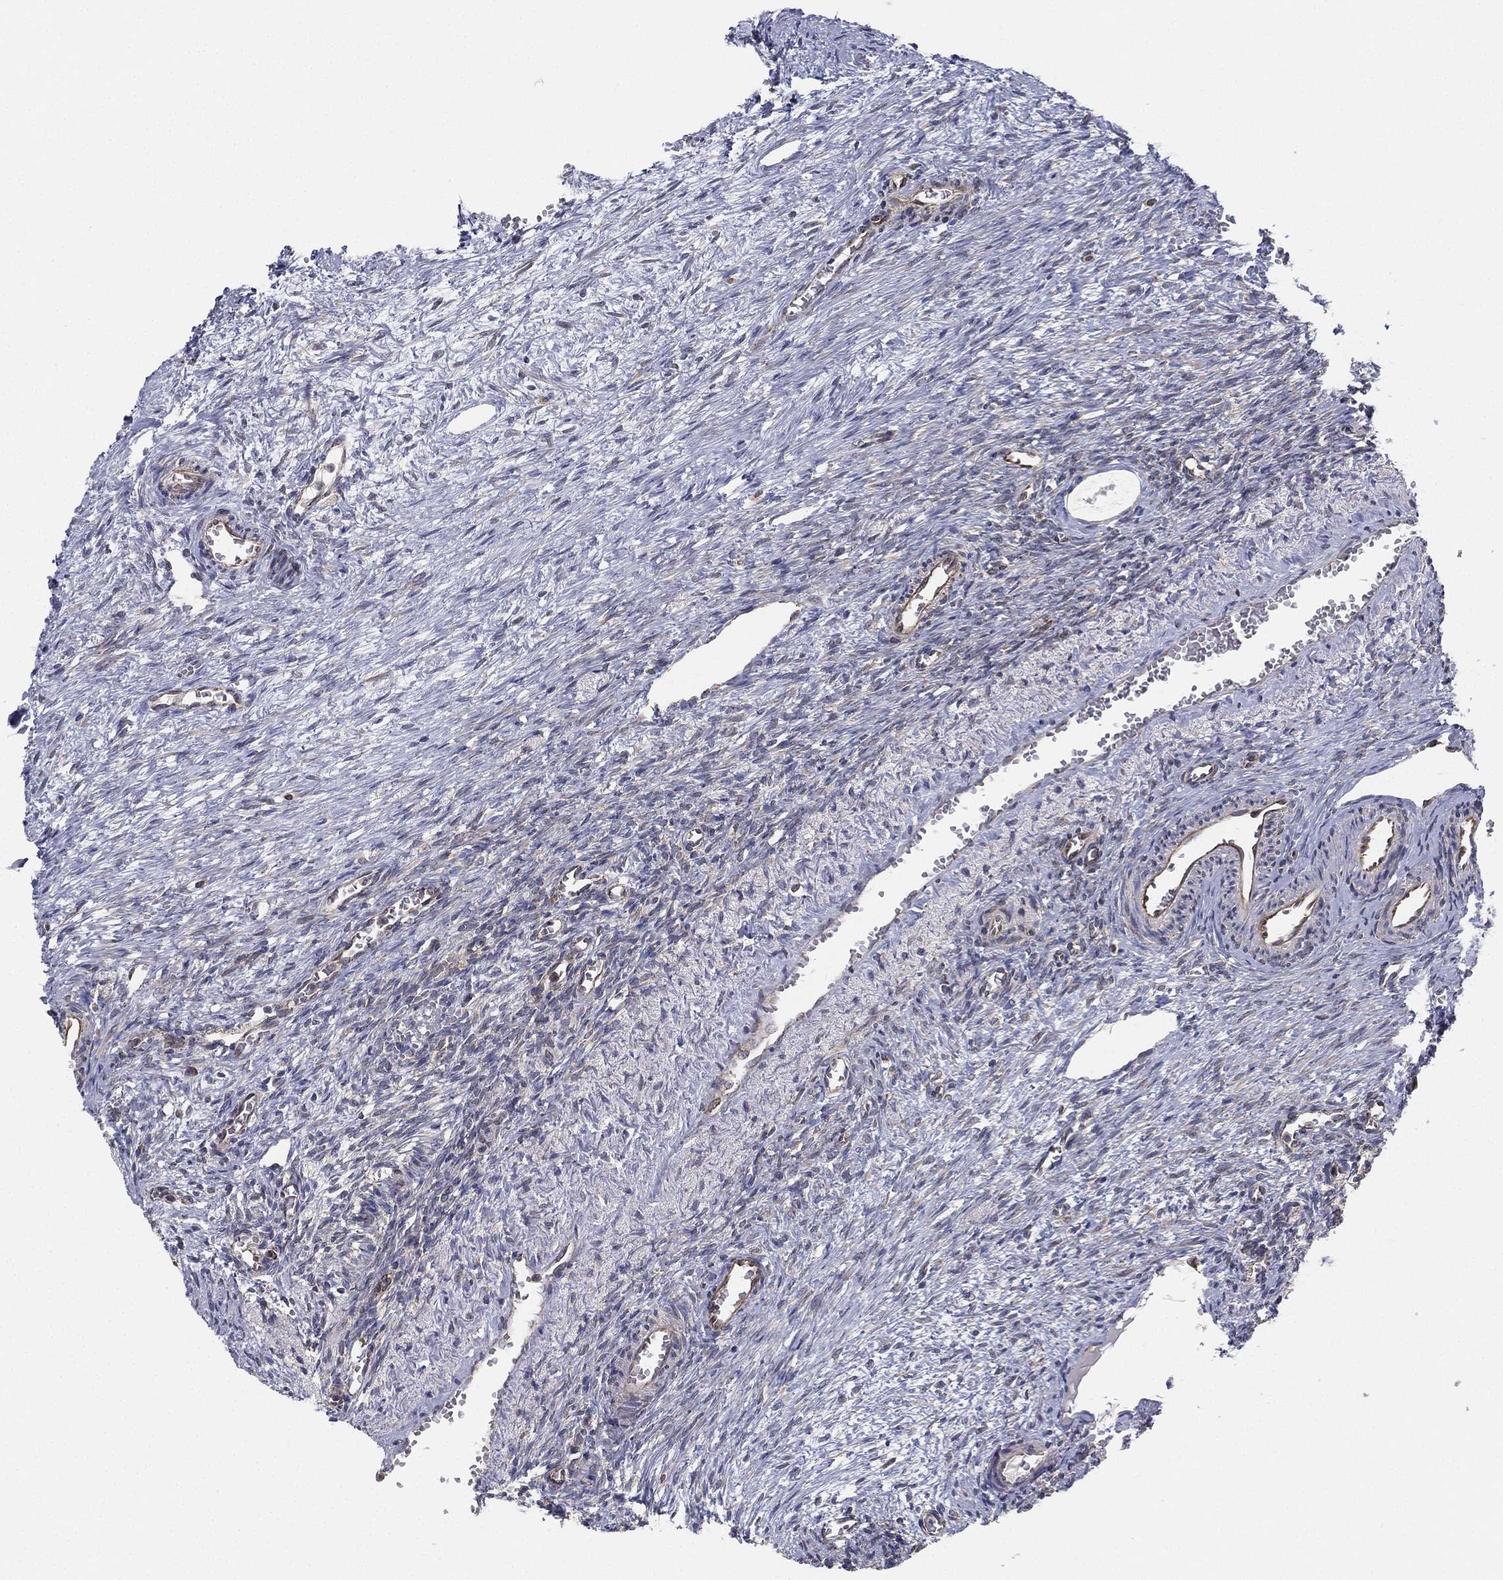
{"staining": {"intensity": "negative", "quantity": "none", "location": "none"}, "tissue": "ovary", "cell_type": "Follicle cells", "image_type": "normal", "snomed": [{"axis": "morphology", "description": "Normal tissue, NOS"}, {"axis": "topography", "description": "Ovary"}], "caption": "This is an immunohistochemistry image of normal ovary. There is no positivity in follicle cells.", "gene": "CYB5B", "patient": {"sex": "female", "age": 39}}